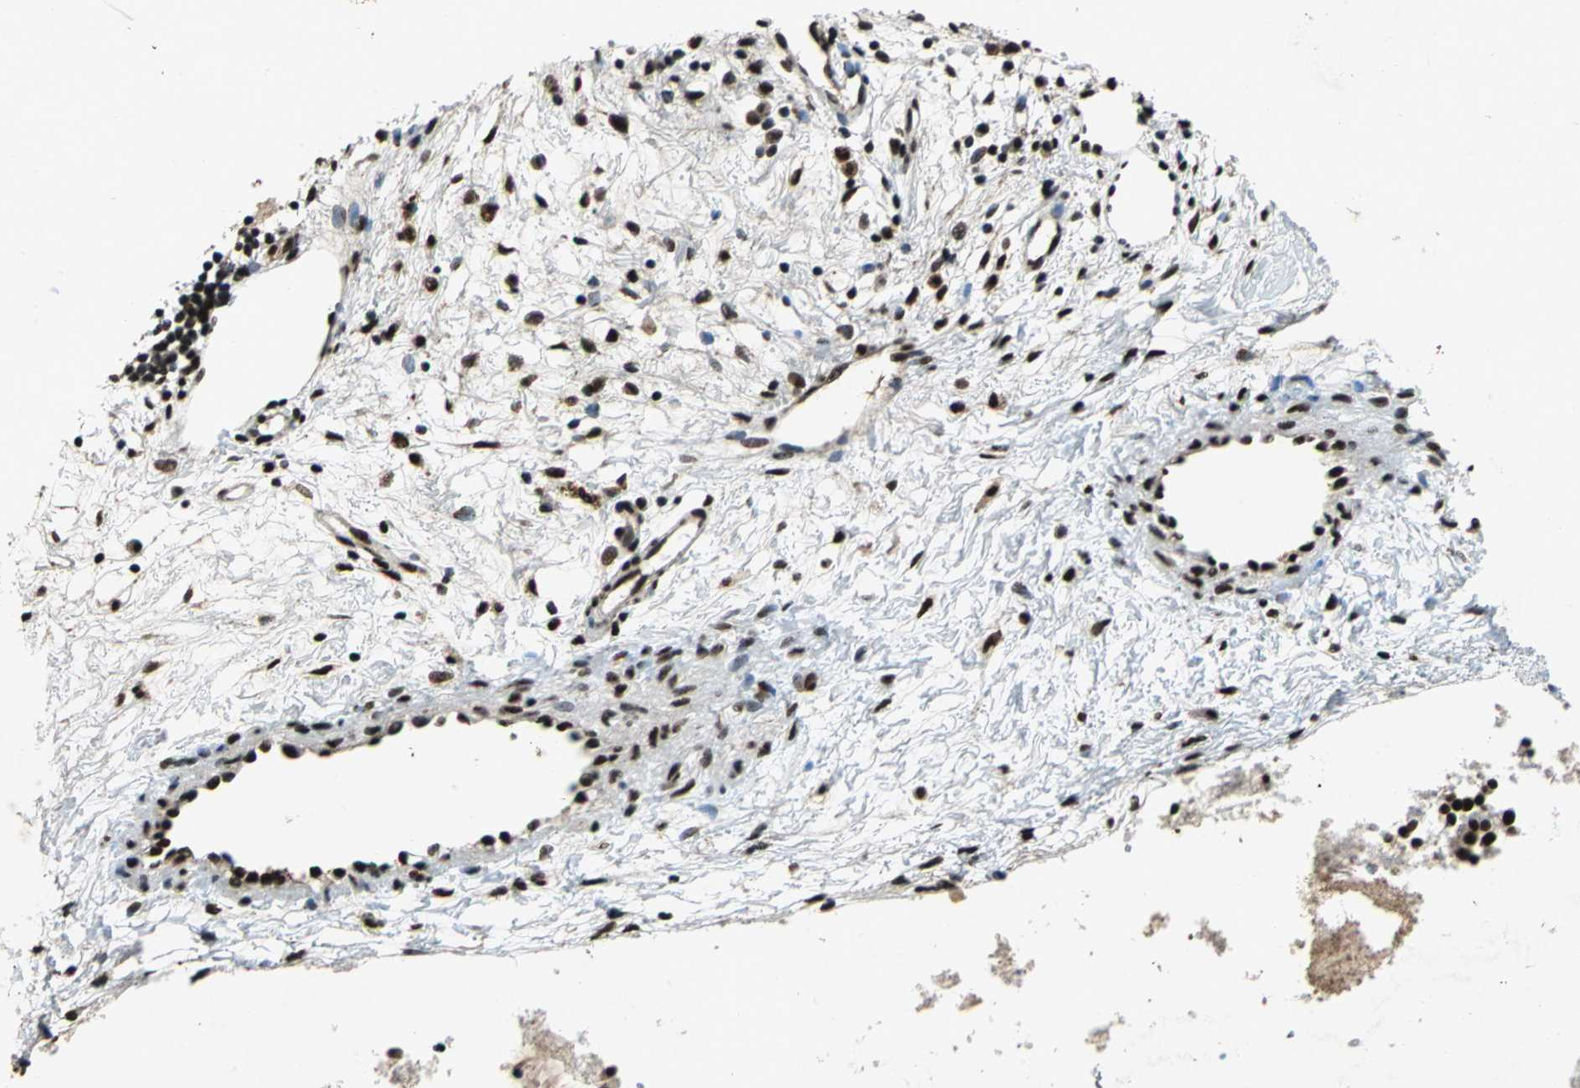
{"staining": {"intensity": "strong", "quantity": ">75%", "location": "nuclear"}, "tissue": "nasopharynx", "cell_type": "Respiratory epithelial cells", "image_type": "normal", "snomed": [{"axis": "morphology", "description": "Normal tissue, NOS"}, {"axis": "topography", "description": "Nasopharynx"}], "caption": "Protein expression analysis of unremarkable nasopharynx shows strong nuclear staining in about >75% of respiratory epithelial cells.", "gene": "MTA2", "patient": {"sex": "male", "age": 21}}